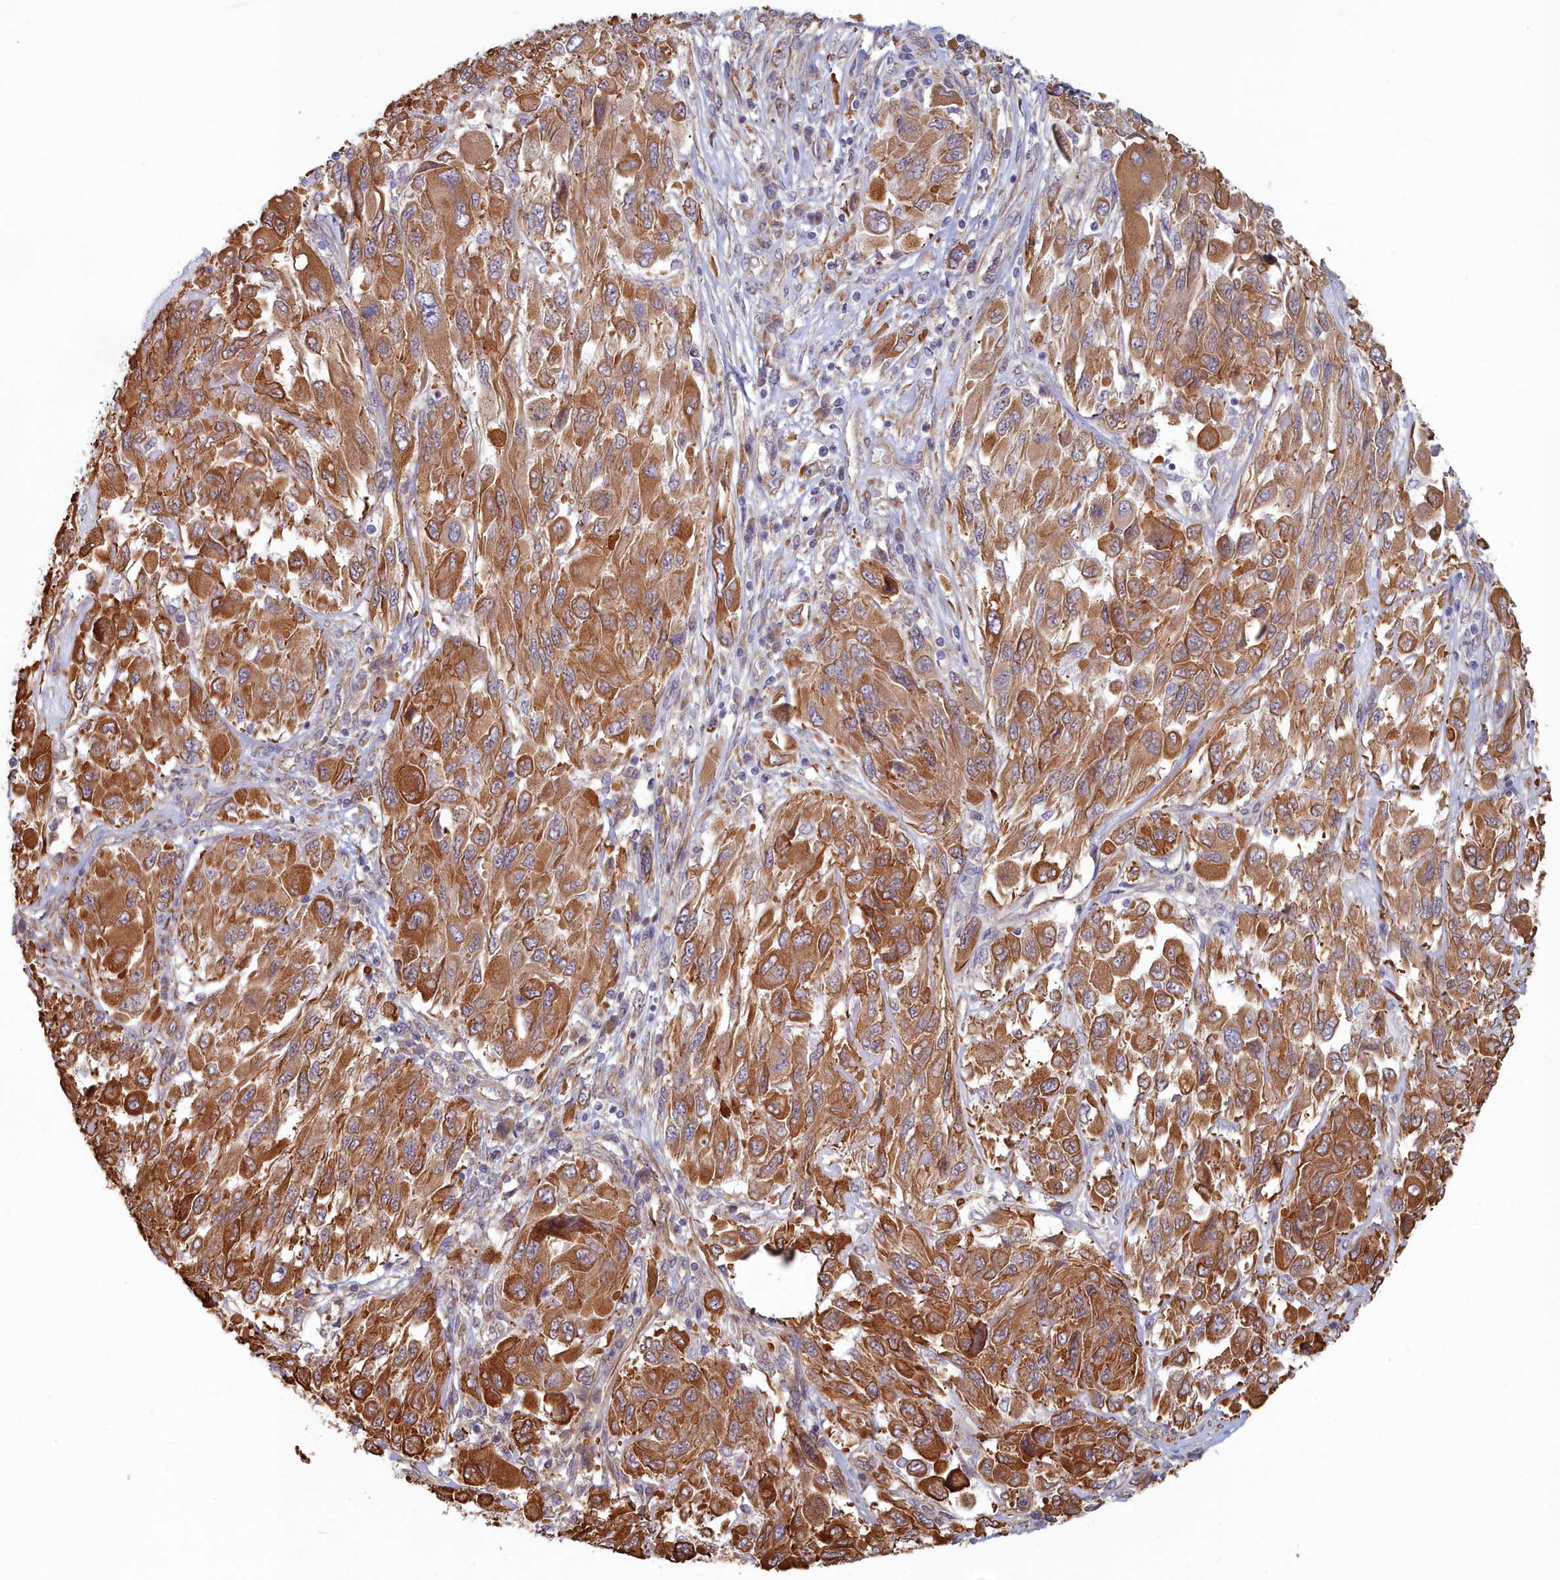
{"staining": {"intensity": "moderate", "quantity": ">75%", "location": "cytoplasmic/membranous"}, "tissue": "melanoma", "cell_type": "Tumor cells", "image_type": "cancer", "snomed": [{"axis": "morphology", "description": "Malignant melanoma, NOS"}, {"axis": "topography", "description": "Skin"}], "caption": "Immunohistochemical staining of human malignant melanoma demonstrates medium levels of moderate cytoplasmic/membranous expression in approximately >75% of tumor cells. Using DAB (brown) and hematoxylin (blue) stains, captured at high magnification using brightfield microscopy.", "gene": "MAK16", "patient": {"sex": "female", "age": 91}}